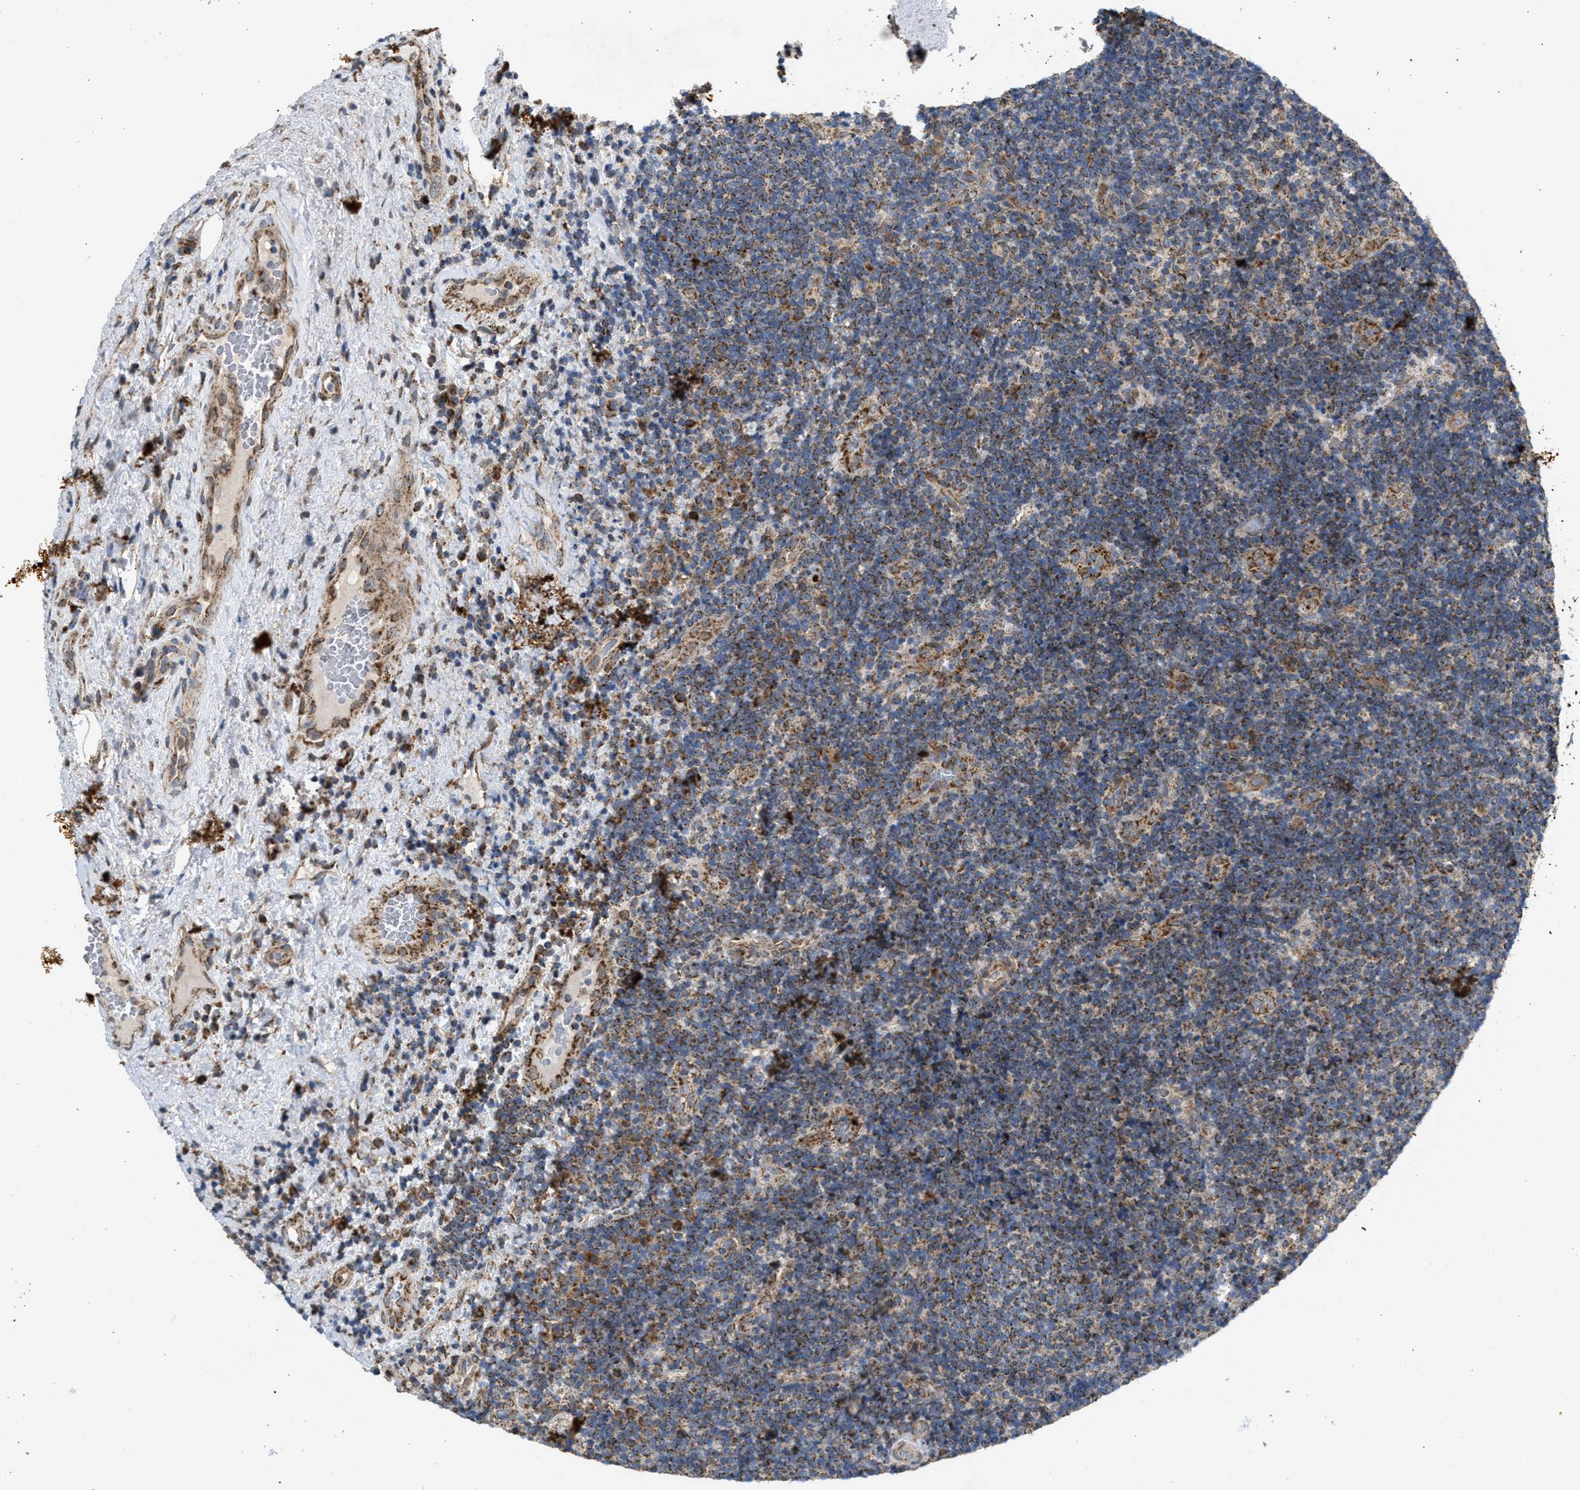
{"staining": {"intensity": "moderate", "quantity": "25%-75%", "location": "cytoplasmic/membranous"}, "tissue": "lymphoma", "cell_type": "Tumor cells", "image_type": "cancer", "snomed": [{"axis": "morphology", "description": "Malignant lymphoma, non-Hodgkin's type, High grade"}, {"axis": "topography", "description": "Tonsil"}], "caption": "An immunohistochemistry (IHC) image of tumor tissue is shown. Protein staining in brown shows moderate cytoplasmic/membranous positivity in malignant lymphoma, non-Hodgkin's type (high-grade) within tumor cells. (DAB IHC with brightfield microscopy, high magnification).", "gene": "TACO1", "patient": {"sex": "female", "age": 36}}